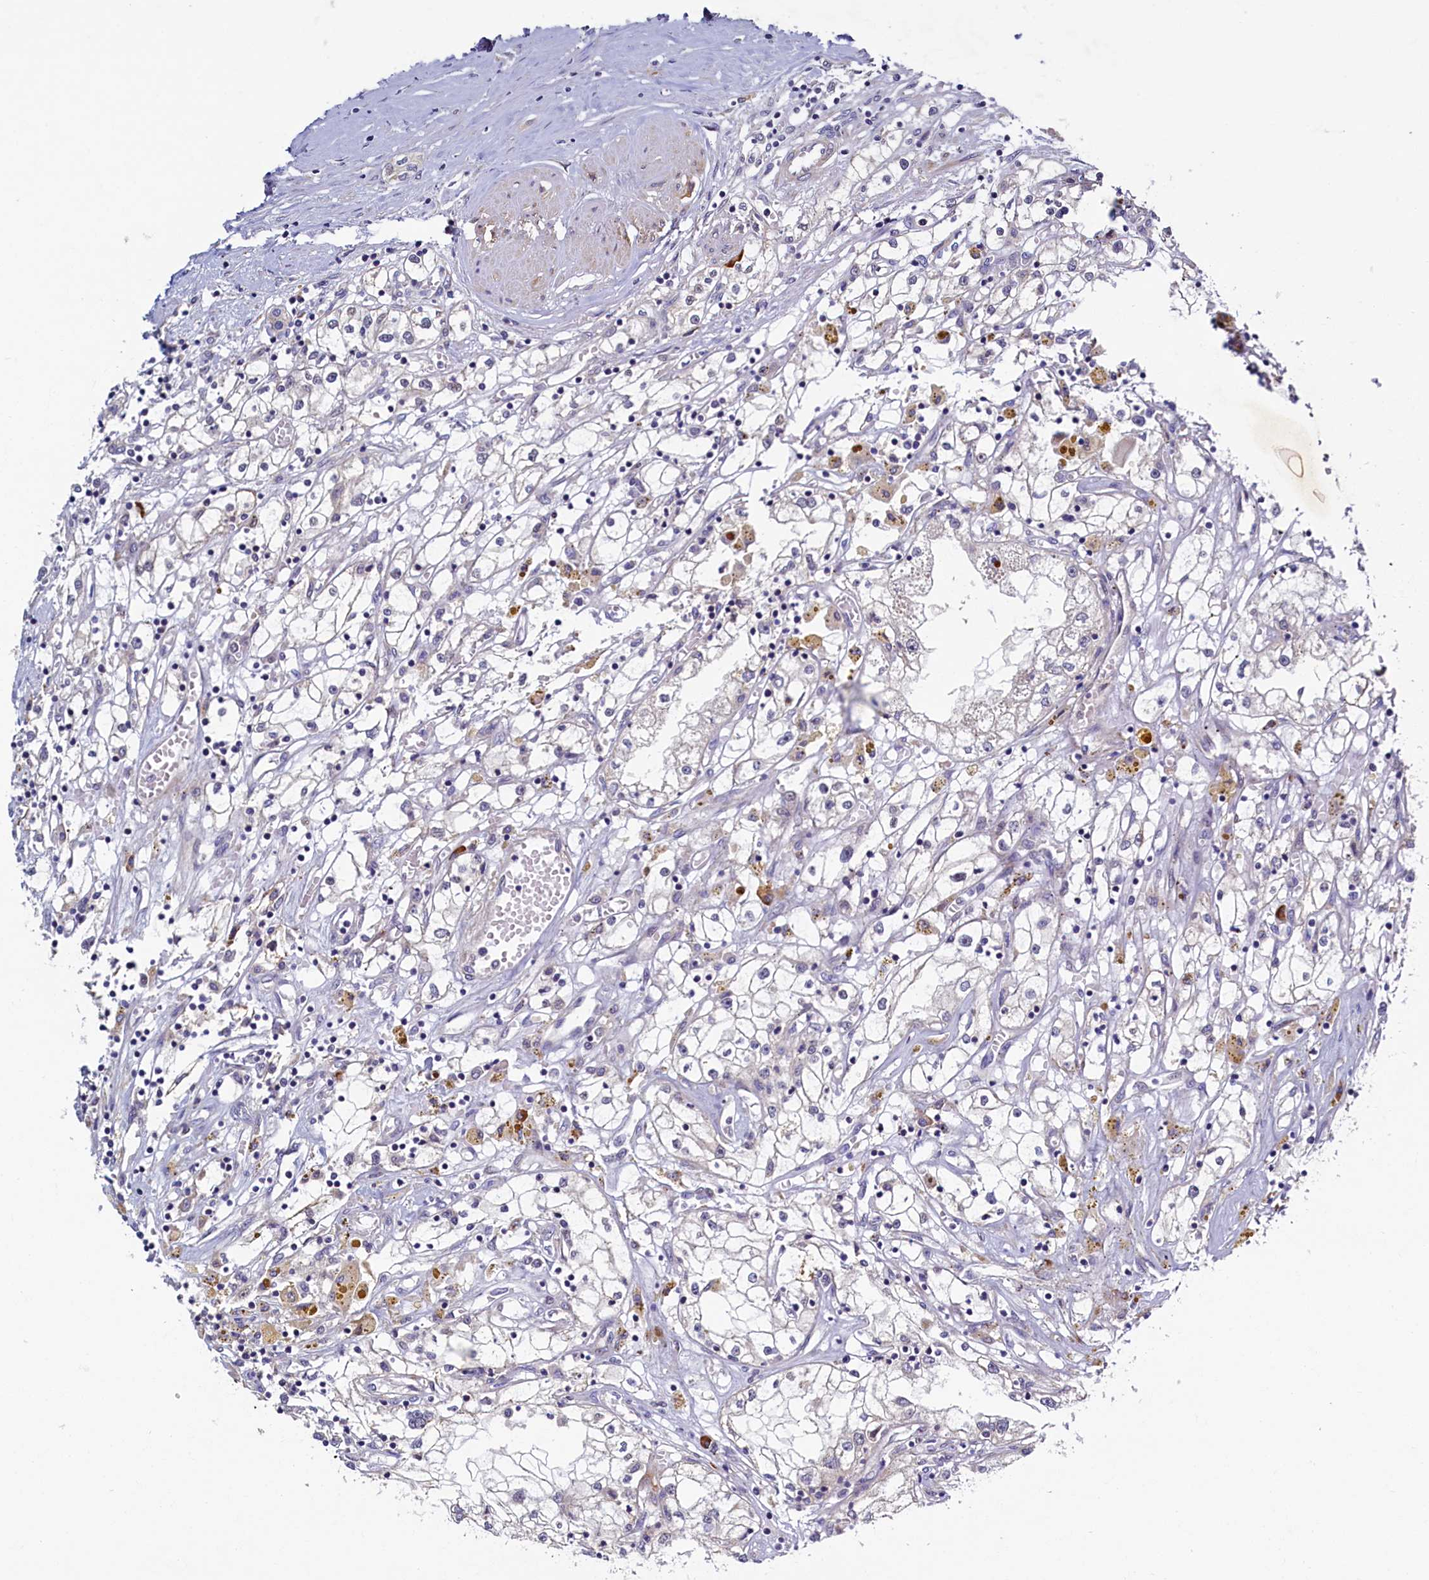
{"staining": {"intensity": "negative", "quantity": "none", "location": "none"}, "tissue": "renal cancer", "cell_type": "Tumor cells", "image_type": "cancer", "snomed": [{"axis": "morphology", "description": "Adenocarcinoma, NOS"}, {"axis": "topography", "description": "Kidney"}], "caption": "DAB immunohistochemical staining of renal cancer (adenocarcinoma) demonstrates no significant staining in tumor cells.", "gene": "SLC16A14", "patient": {"sex": "male", "age": 56}}